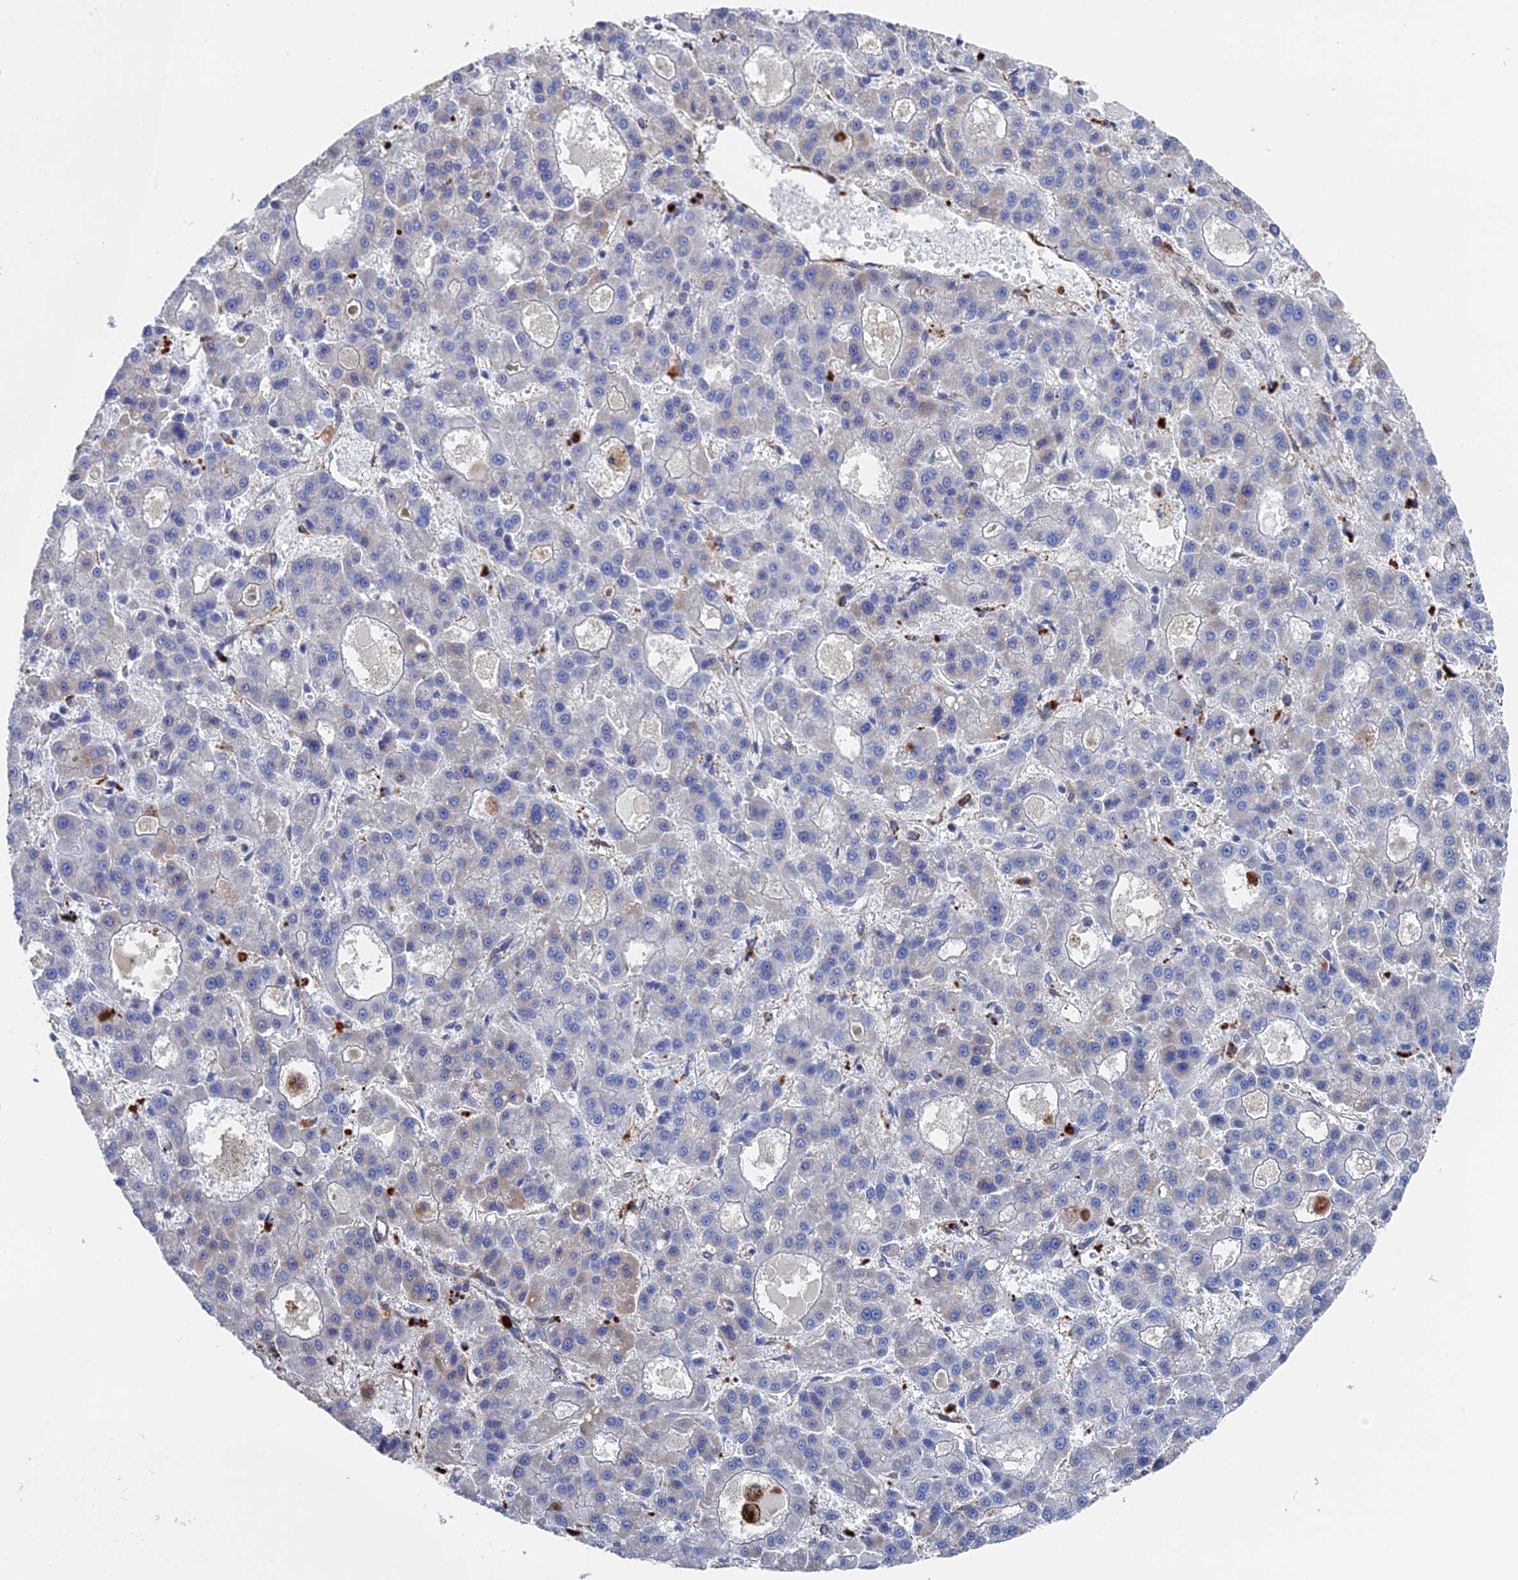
{"staining": {"intensity": "negative", "quantity": "none", "location": "none"}, "tissue": "liver cancer", "cell_type": "Tumor cells", "image_type": "cancer", "snomed": [{"axis": "morphology", "description": "Carcinoma, Hepatocellular, NOS"}, {"axis": "topography", "description": "Liver"}], "caption": "IHC of liver hepatocellular carcinoma displays no staining in tumor cells.", "gene": "STRA6", "patient": {"sex": "male", "age": 70}}